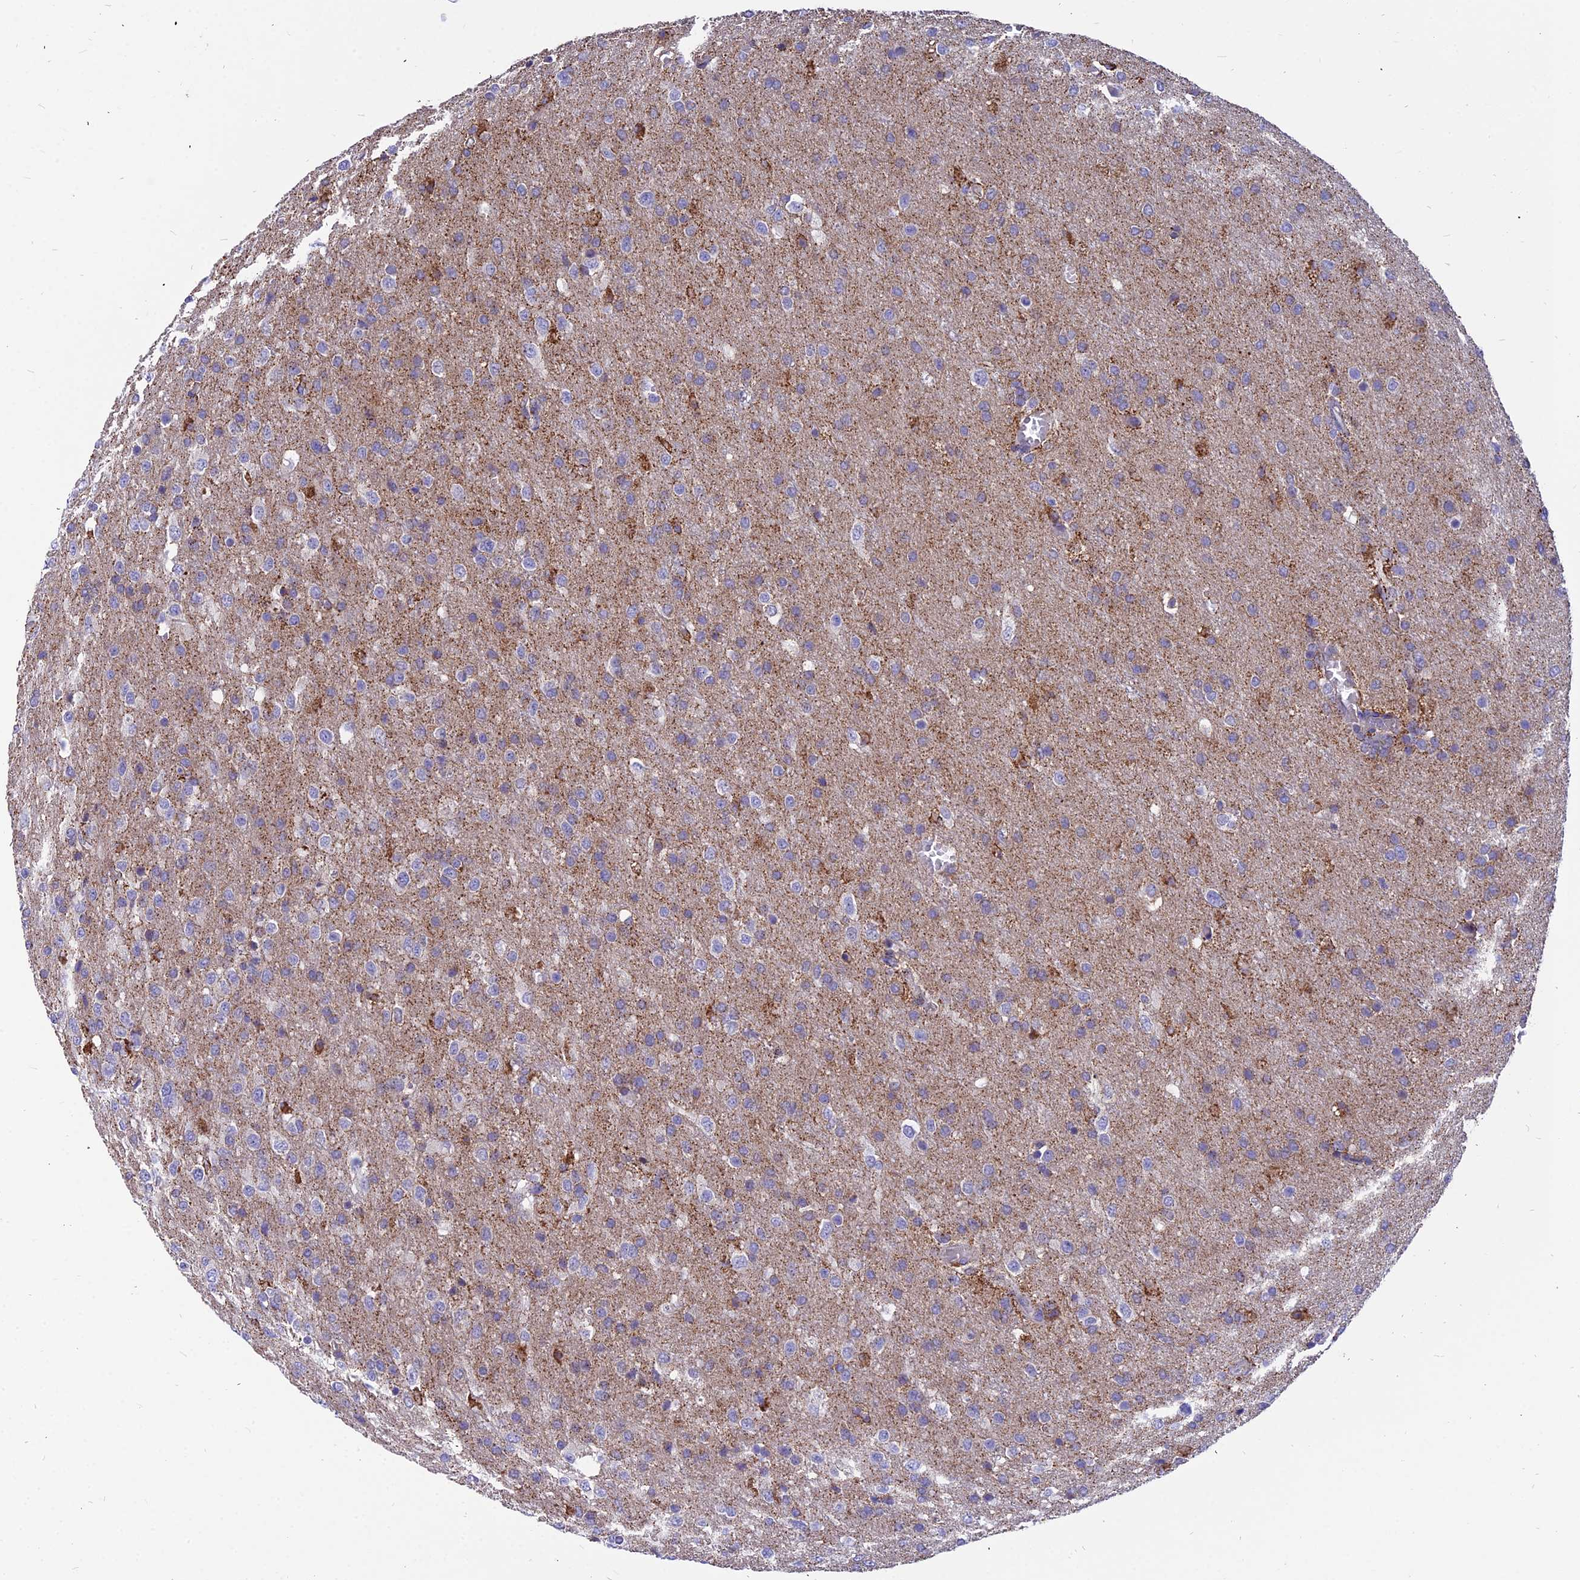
{"staining": {"intensity": "weak", "quantity": "25%-75%", "location": "cytoplasmic/membranous"}, "tissue": "glioma", "cell_type": "Tumor cells", "image_type": "cancer", "snomed": [{"axis": "morphology", "description": "Glioma, malignant, High grade"}, {"axis": "topography", "description": "Brain"}], "caption": "Immunohistochemical staining of human glioma displays low levels of weak cytoplasmic/membranous staining in about 25%-75% of tumor cells. The protein of interest is shown in brown color, while the nuclei are stained blue.", "gene": "ASPHD1", "patient": {"sex": "female", "age": 74}}